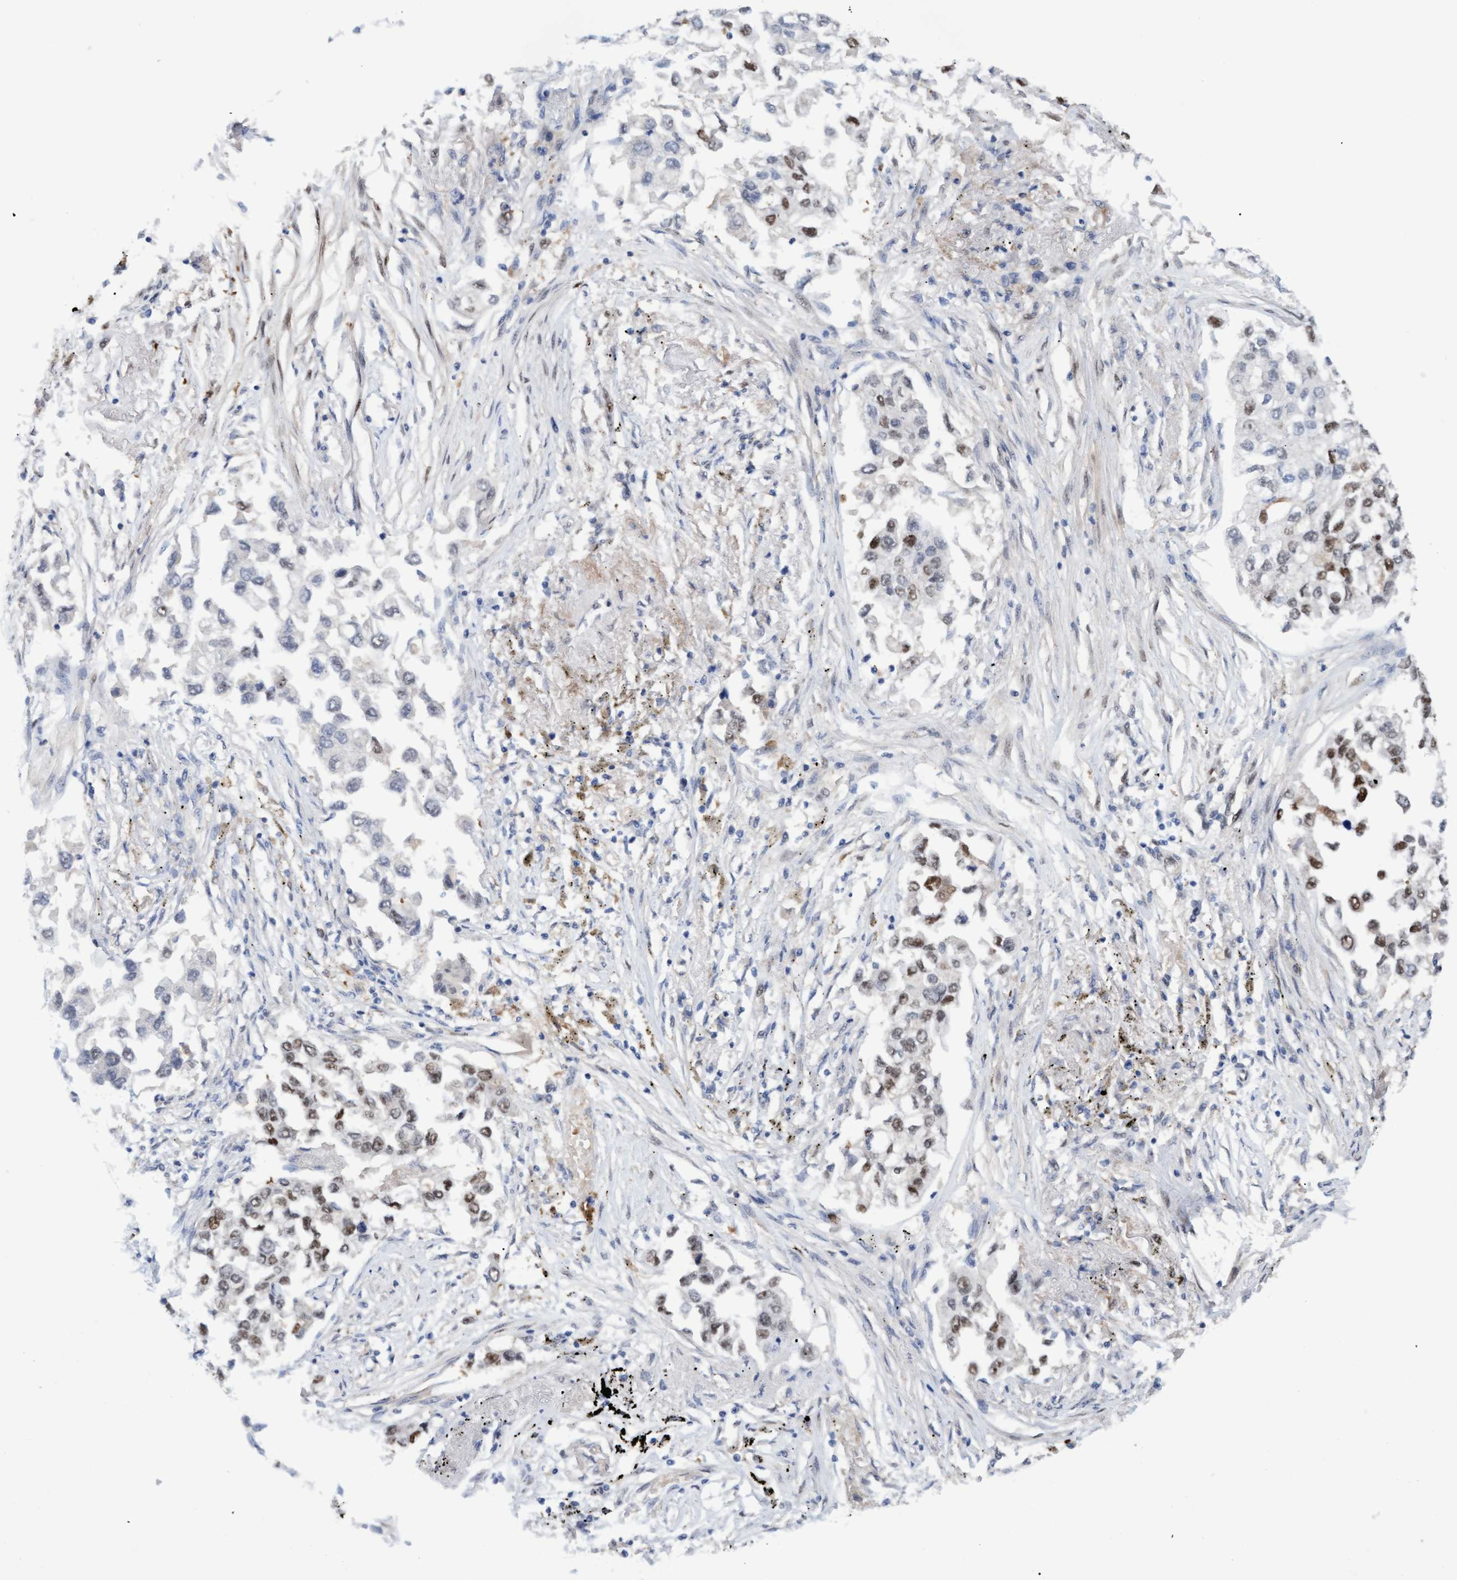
{"staining": {"intensity": "moderate", "quantity": ">75%", "location": "nuclear"}, "tissue": "lung cancer", "cell_type": "Tumor cells", "image_type": "cancer", "snomed": [{"axis": "morphology", "description": "Inflammation, NOS"}, {"axis": "morphology", "description": "Adenocarcinoma, NOS"}, {"axis": "topography", "description": "Lung"}], "caption": "IHC of lung cancer (adenocarcinoma) exhibits medium levels of moderate nuclear positivity in approximately >75% of tumor cells.", "gene": "PINX1", "patient": {"sex": "male", "age": 63}}